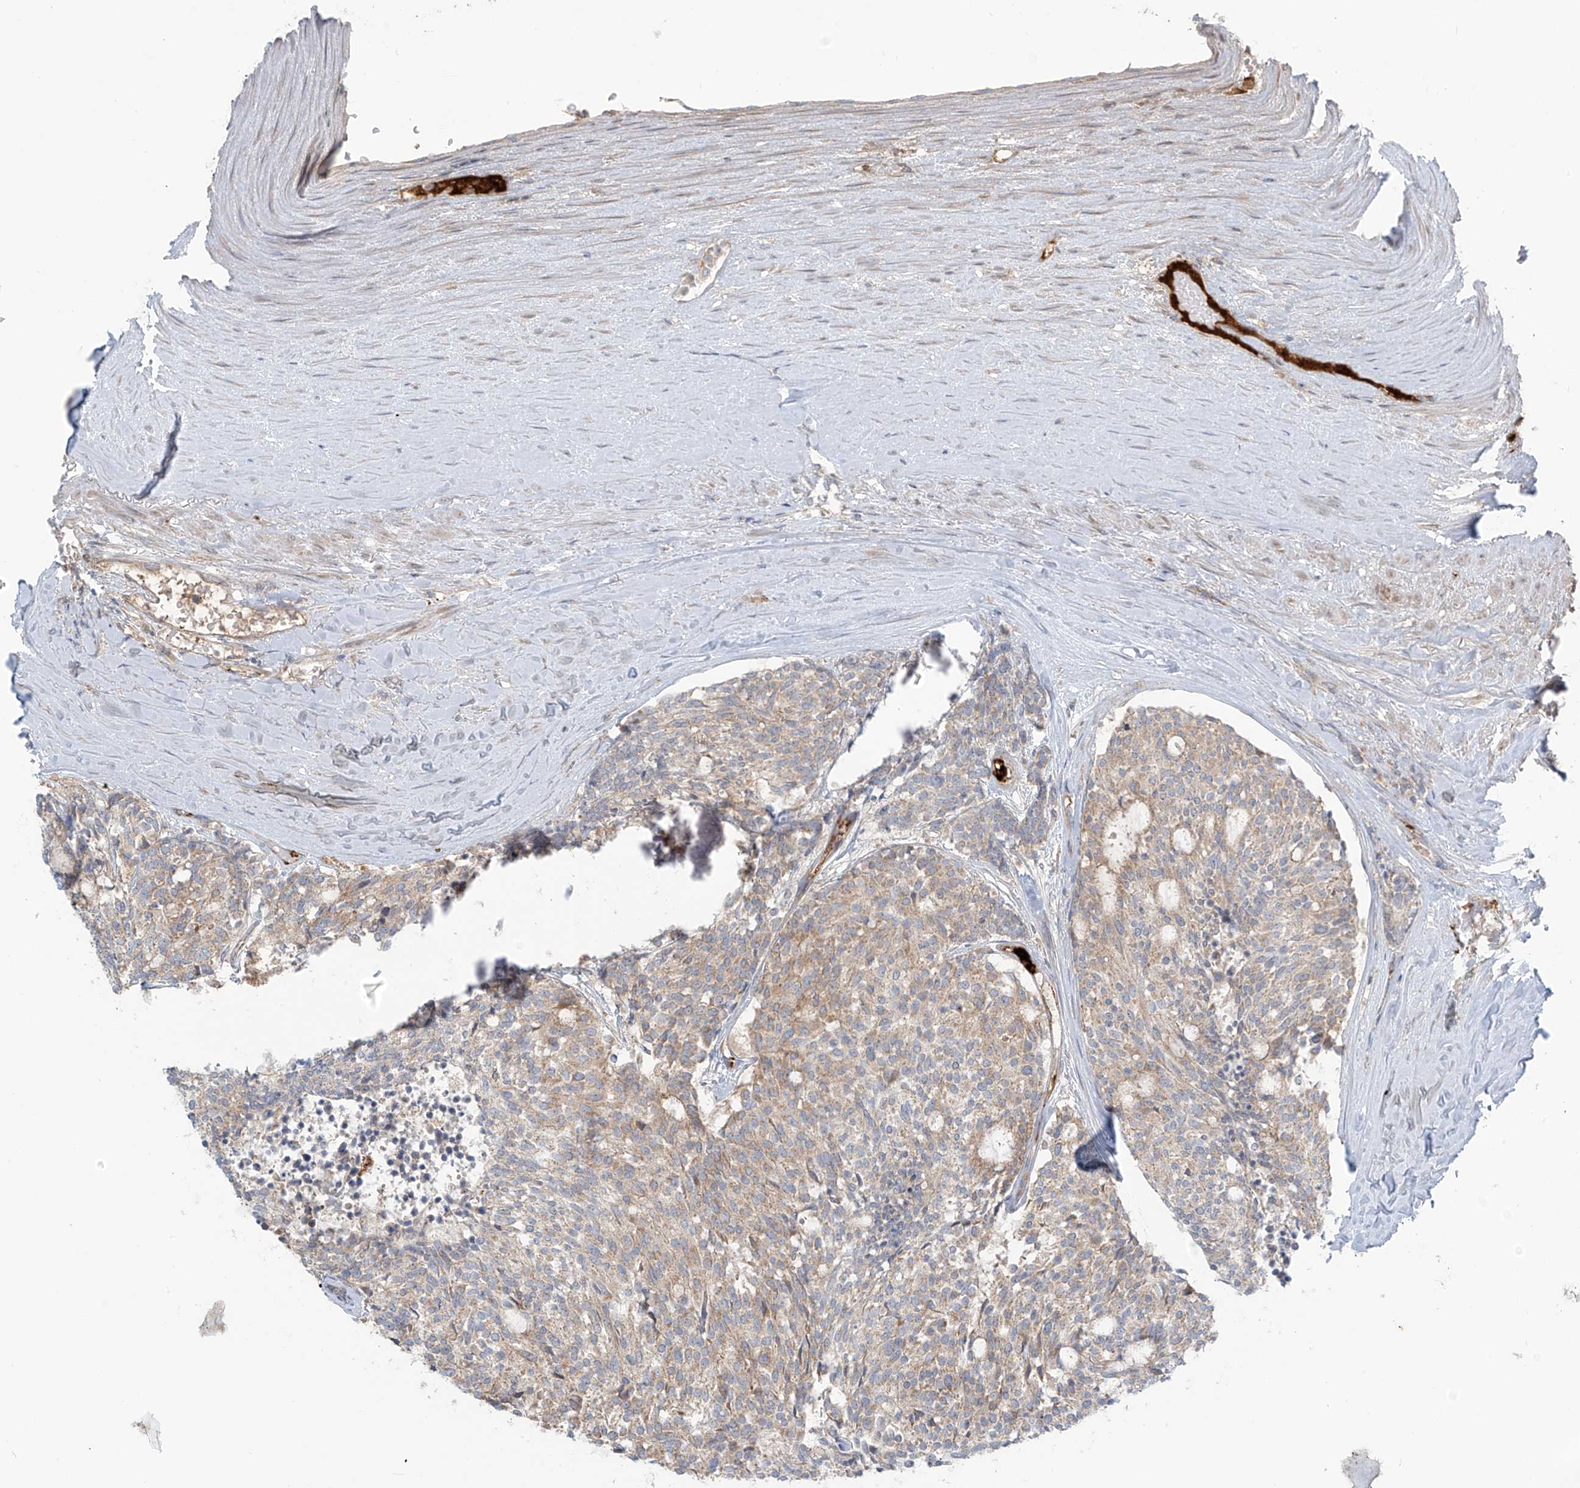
{"staining": {"intensity": "moderate", "quantity": "25%-75%", "location": "cytoplasmic/membranous"}, "tissue": "carcinoid", "cell_type": "Tumor cells", "image_type": "cancer", "snomed": [{"axis": "morphology", "description": "Carcinoid, malignant, NOS"}, {"axis": "topography", "description": "Pancreas"}], "caption": "Human carcinoid (malignant) stained with a protein marker exhibits moderate staining in tumor cells.", "gene": "LZTS3", "patient": {"sex": "female", "age": 54}}